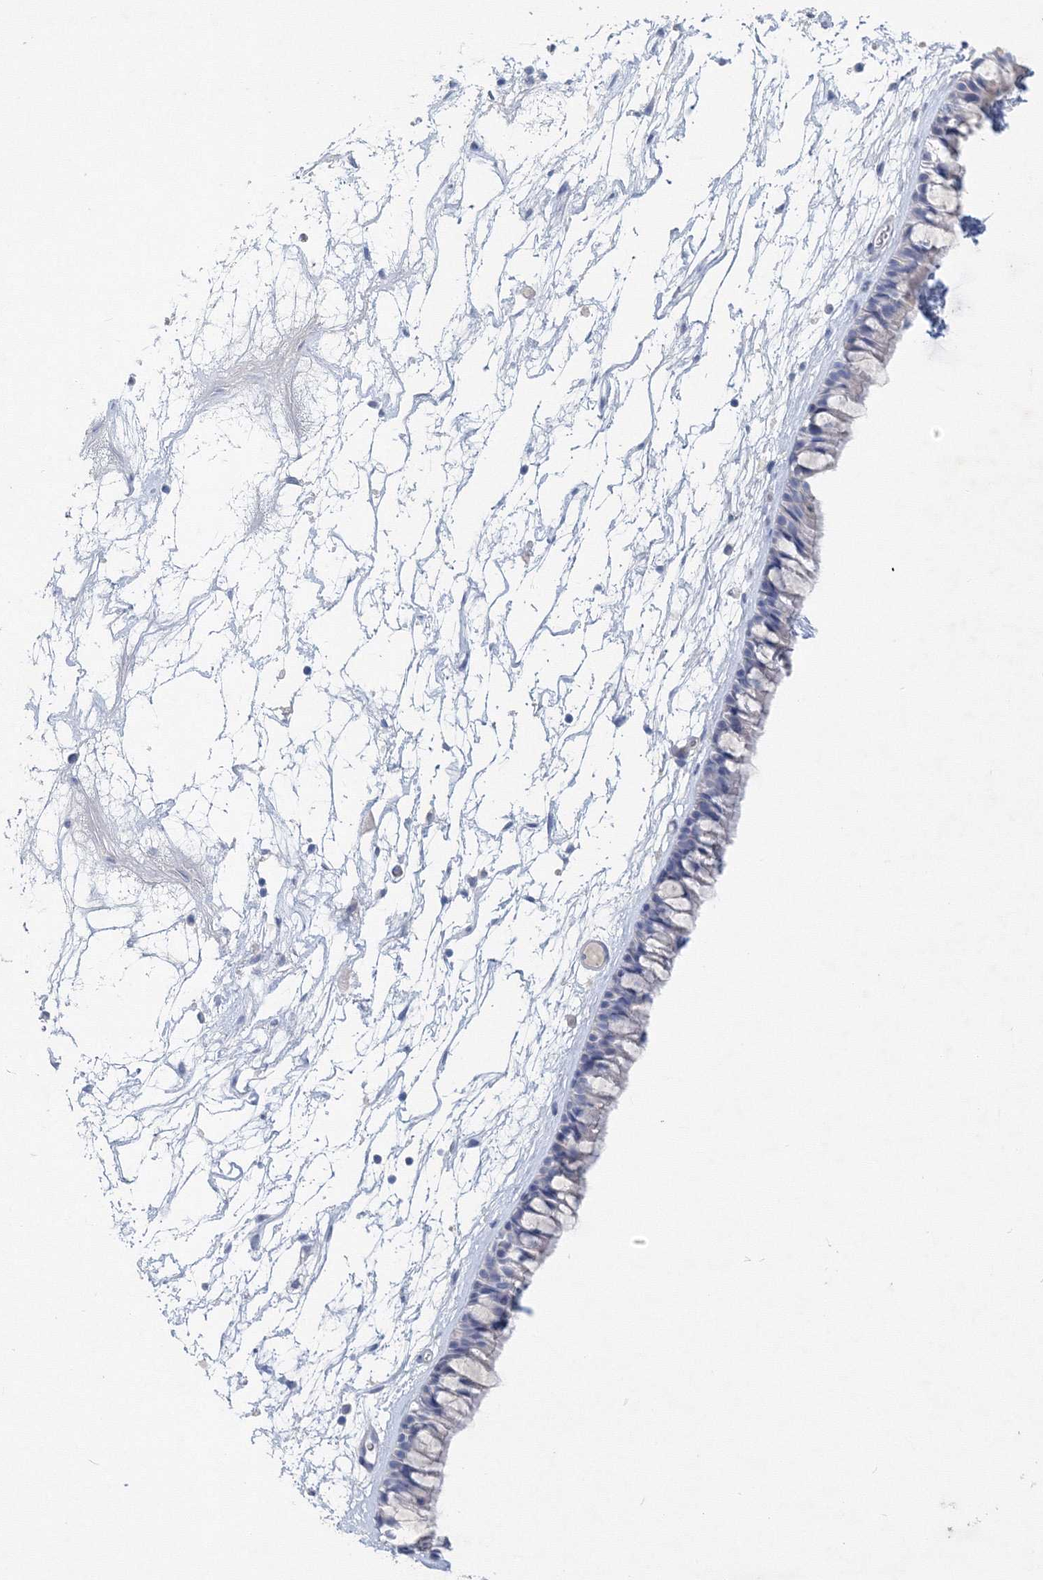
{"staining": {"intensity": "negative", "quantity": "none", "location": "none"}, "tissue": "nasopharynx", "cell_type": "Respiratory epithelial cells", "image_type": "normal", "snomed": [{"axis": "morphology", "description": "Normal tissue, NOS"}, {"axis": "topography", "description": "Nasopharynx"}], "caption": "IHC image of unremarkable human nasopharynx stained for a protein (brown), which shows no positivity in respiratory epithelial cells. The staining is performed using DAB brown chromogen with nuclei counter-stained in using hematoxylin.", "gene": "OSBPL6", "patient": {"sex": "male", "age": 64}}